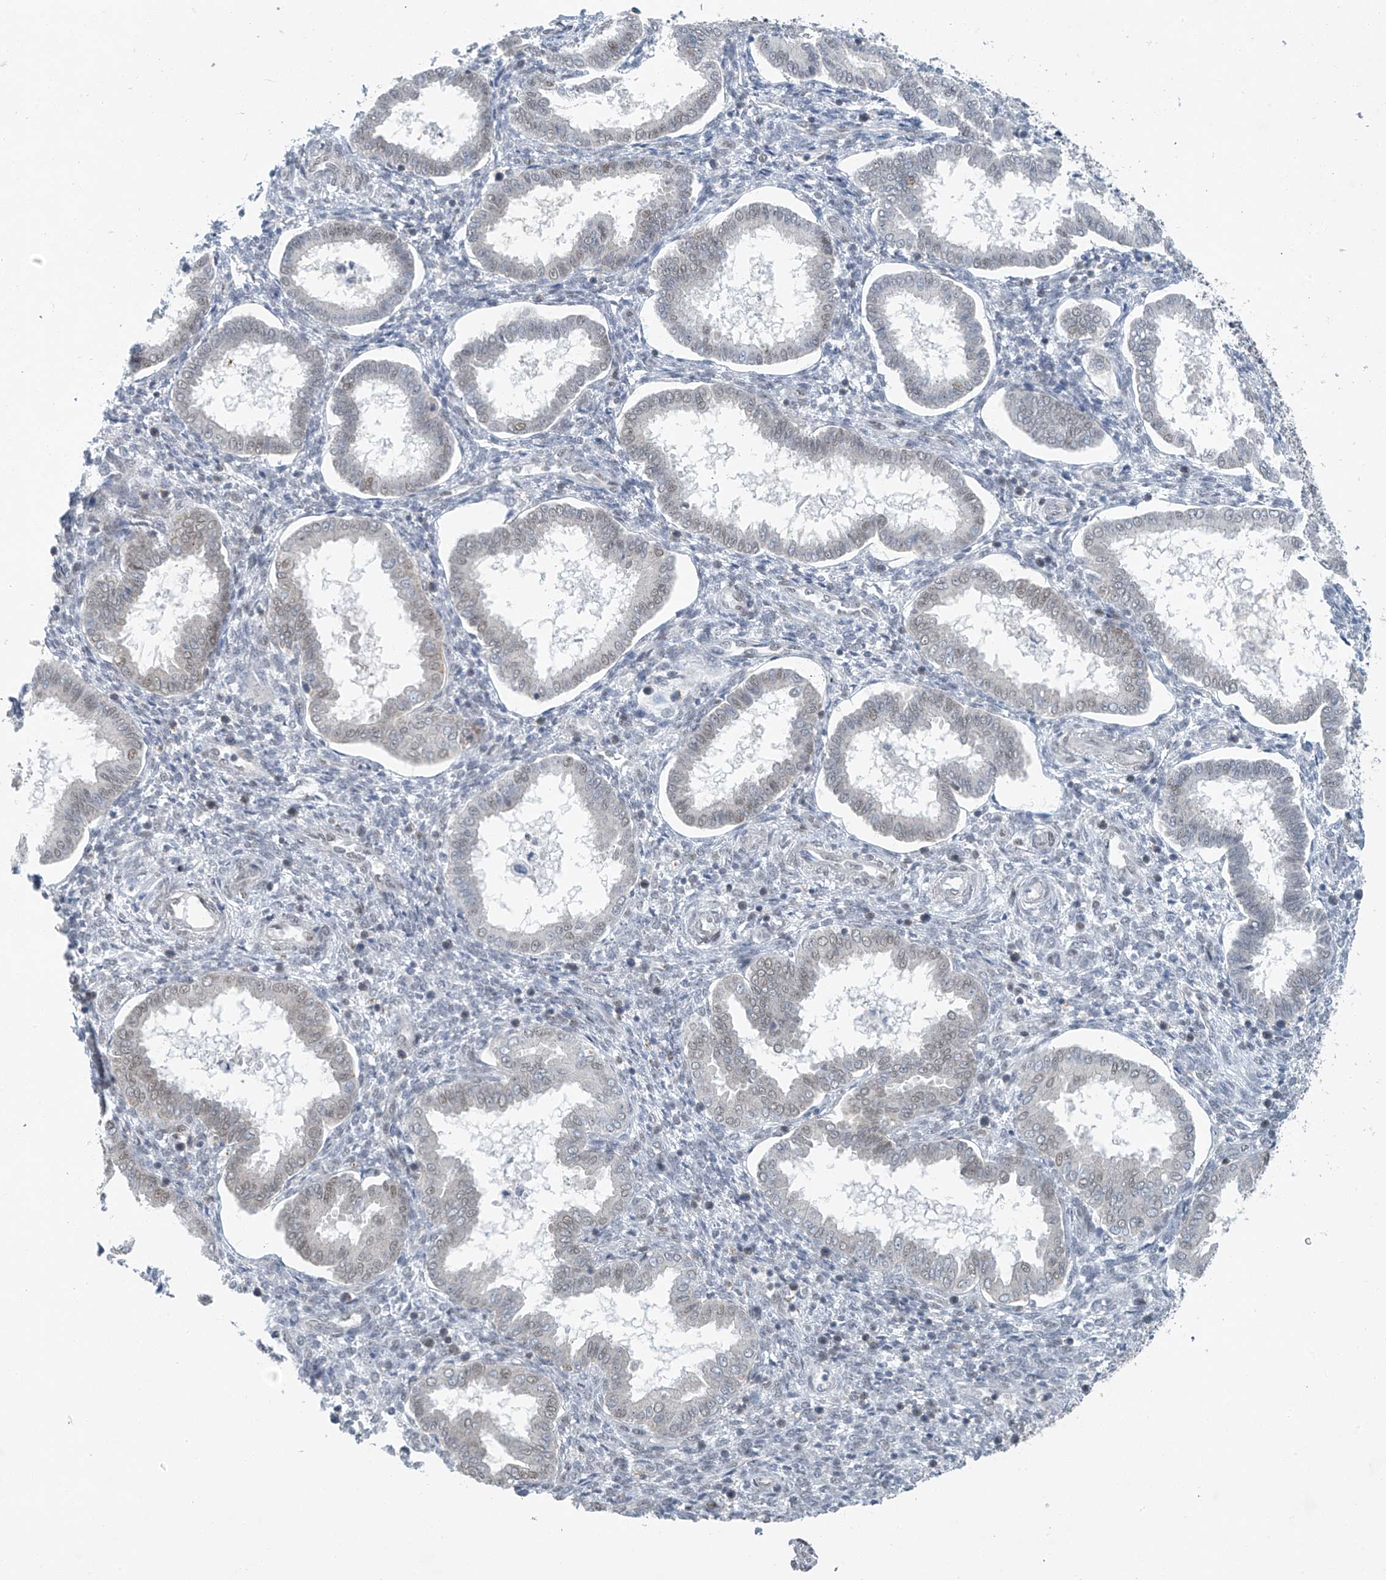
{"staining": {"intensity": "negative", "quantity": "none", "location": "none"}, "tissue": "endometrium", "cell_type": "Cells in endometrial stroma", "image_type": "normal", "snomed": [{"axis": "morphology", "description": "Normal tissue, NOS"}, {"axis": "topography", "description": "Endometrium"}], "caption": "Histopathology image shows no protein staining in cells in endometrial stroma of unremarkable endometrium.", "gene": "TAF8", "patient": {"sex": "female", "age": 24}}